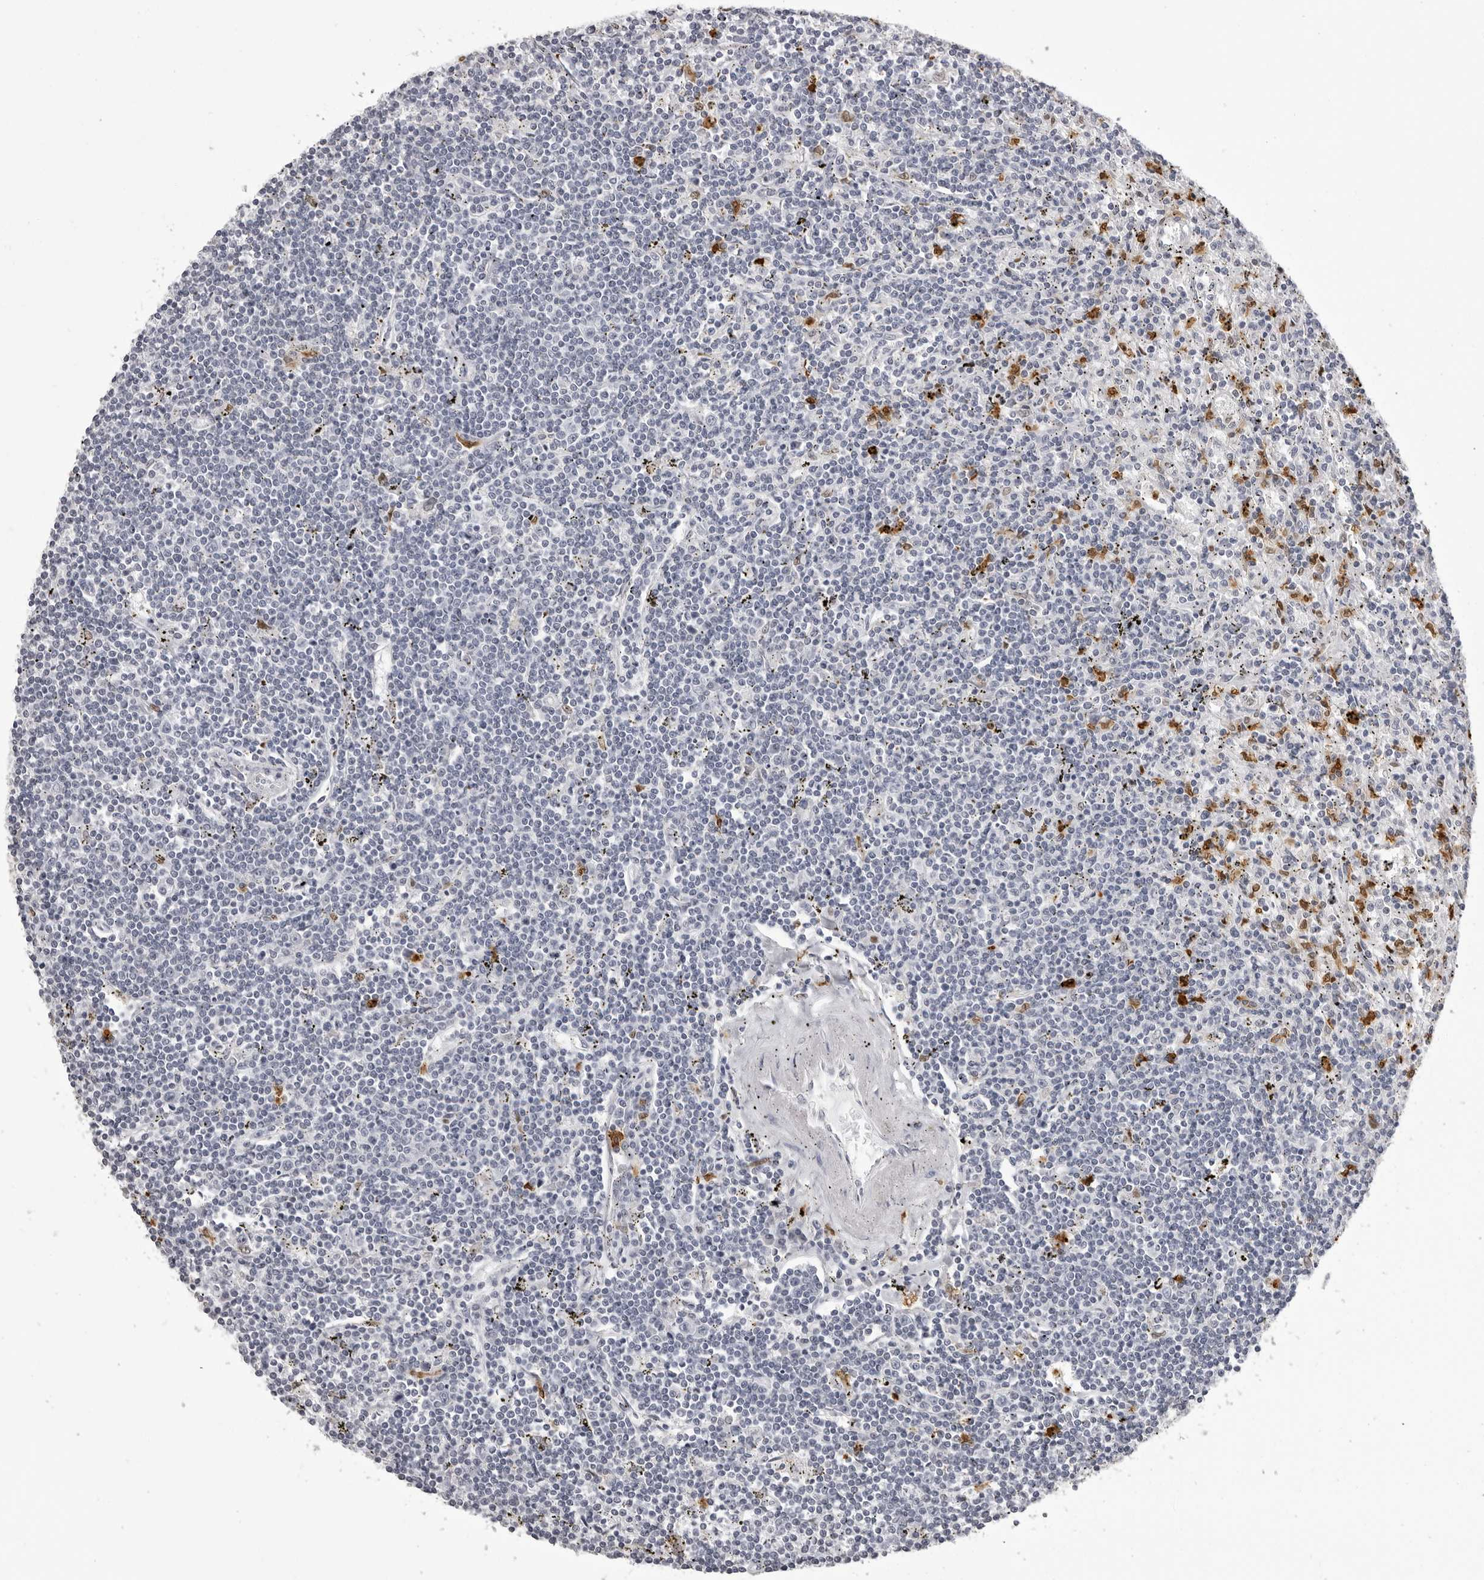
{"staining": {"intensity": "negative", "quantity": "none", "location": "none"}, "tissue": "lymphoma", "cell_type": "Tumor cells", "image_type": "cancer", "snomed": [{"axis": "morphology", "description": "Malignant lymphoma, non-Hodgkin's type, Low grade"}, {"axis": "topography", "description": "Spleen"}], "caption": "The immunohistochemistry micrograph has no significant staining in tumor cells of low-grade malignant lymphoma, non-Hodgkin's type tissue.", "gene": "IL31", "patient": {"sex": "male", "age": 76}}